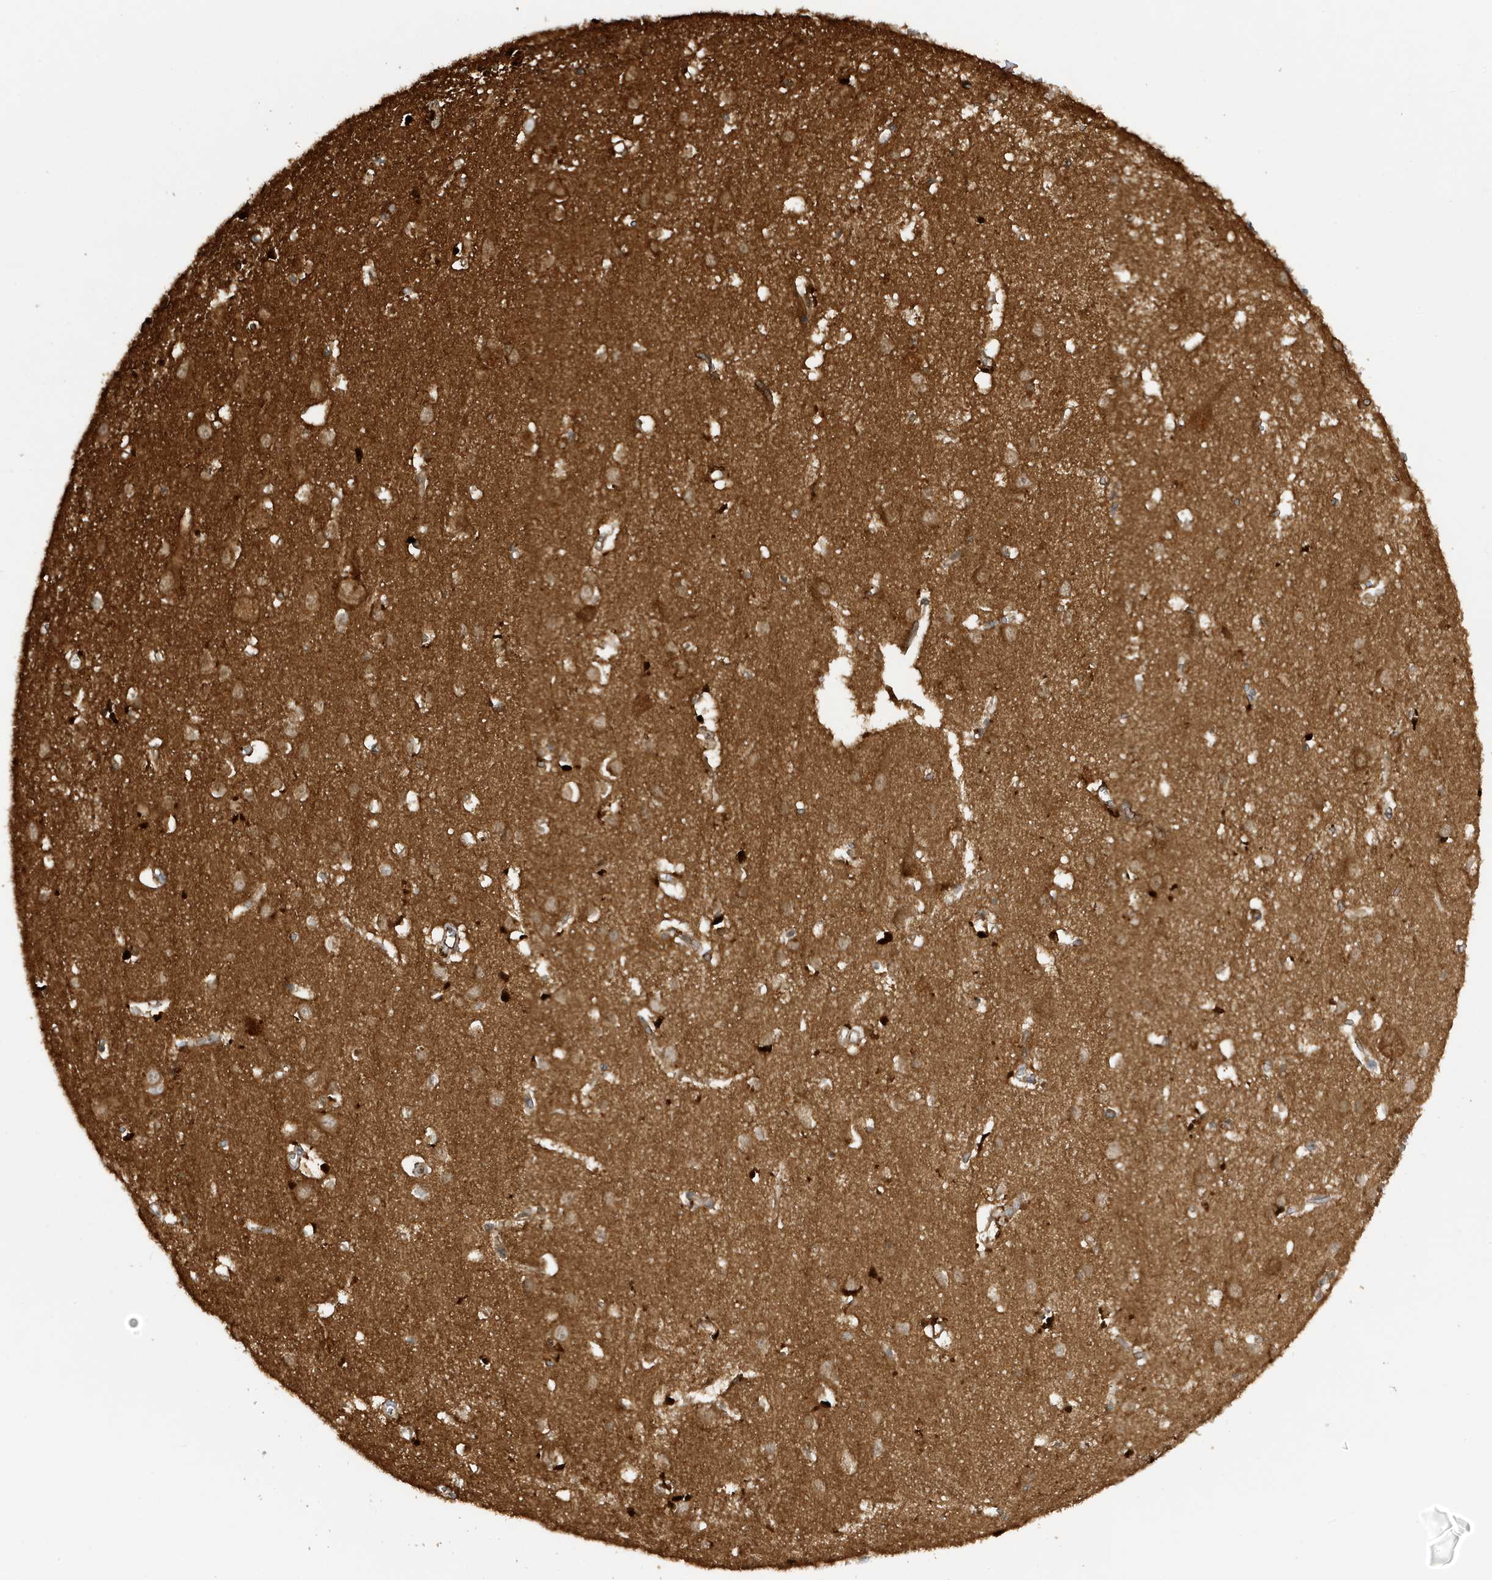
{"staining": {"intensity": "moderate", "quantity": ">75%", "location": "cytoplasmic/membranous"}, "tissue": "cerebral cortex", "cell_type": "Endothelial cells", "image_type": "normal", "snomed": [{"axis": "morphology", "description": "Normal tissue, NOS"}, {"axis": "topography", "description": "Cerebral cortex"}], "caption": "Immunohistochemistry (IHC) micrograph of unremarkable cerebral cortex stained for a protein (brown), which exhibits medium levels of moderate cytoplasmic/membranous positivity in about >75% of endothelial cells.", "gene": "CDC42EP3", "patient": {"sex": "female", "age": 64}}